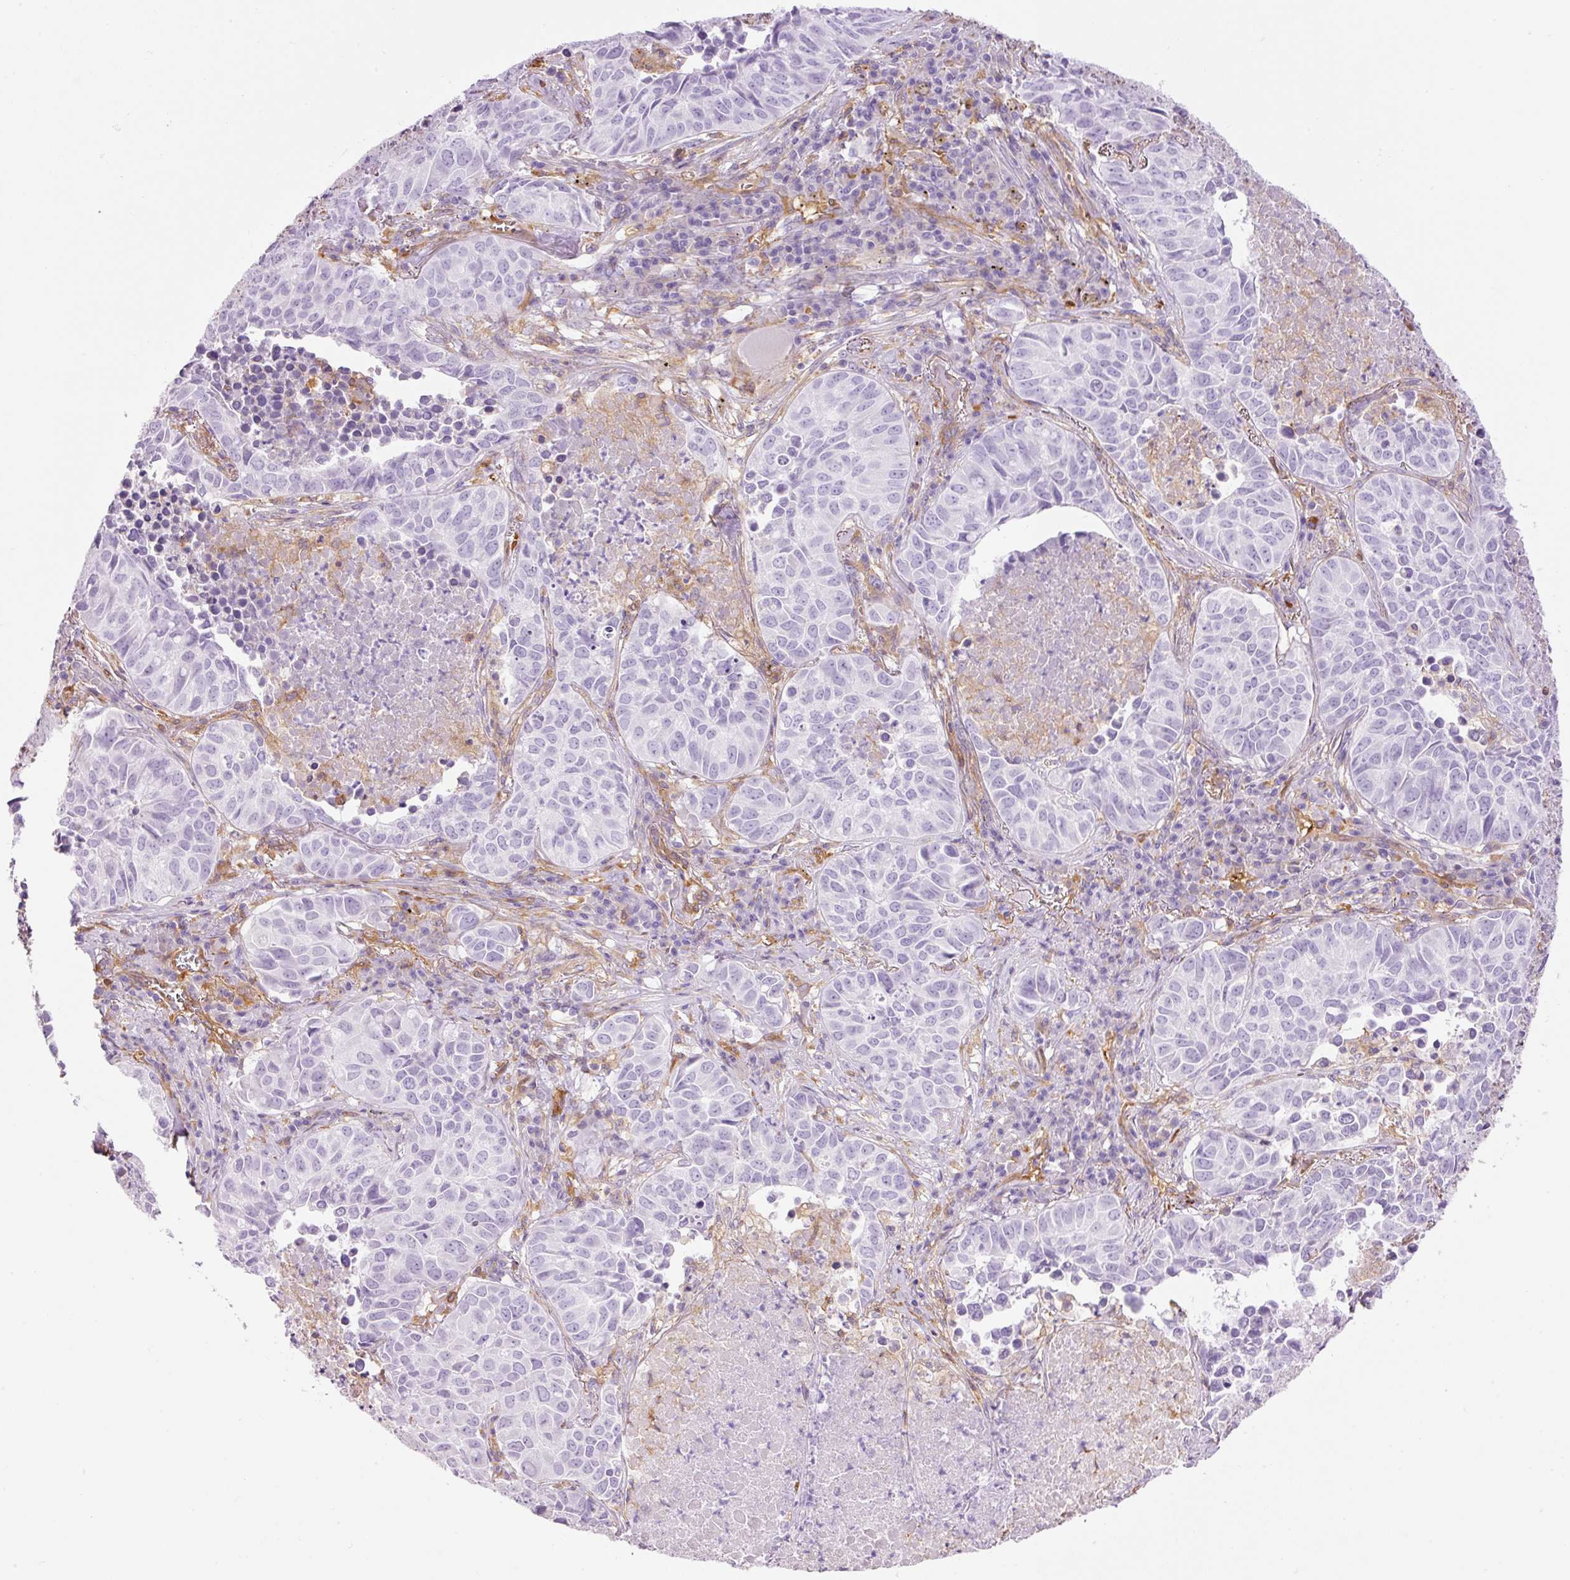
{"staining": {"intensity": "negative", "quantity": "none", "location": "none"}, "tissue": "lung cancer", "cell_type": "Tumor cells", "image_type": "cancer", "snomed": [{"axis": "morphology", "description": "Adenocarcinoma, NOS"}, {"axis": "topography", "description": "Lung"}], "caption": "This is an immunohistochemistry (IHC) image of lung cancer. There is no expression in tumor cells.", "gene": "IL10RB", "patient": {"sex": "female", "age": 50}}